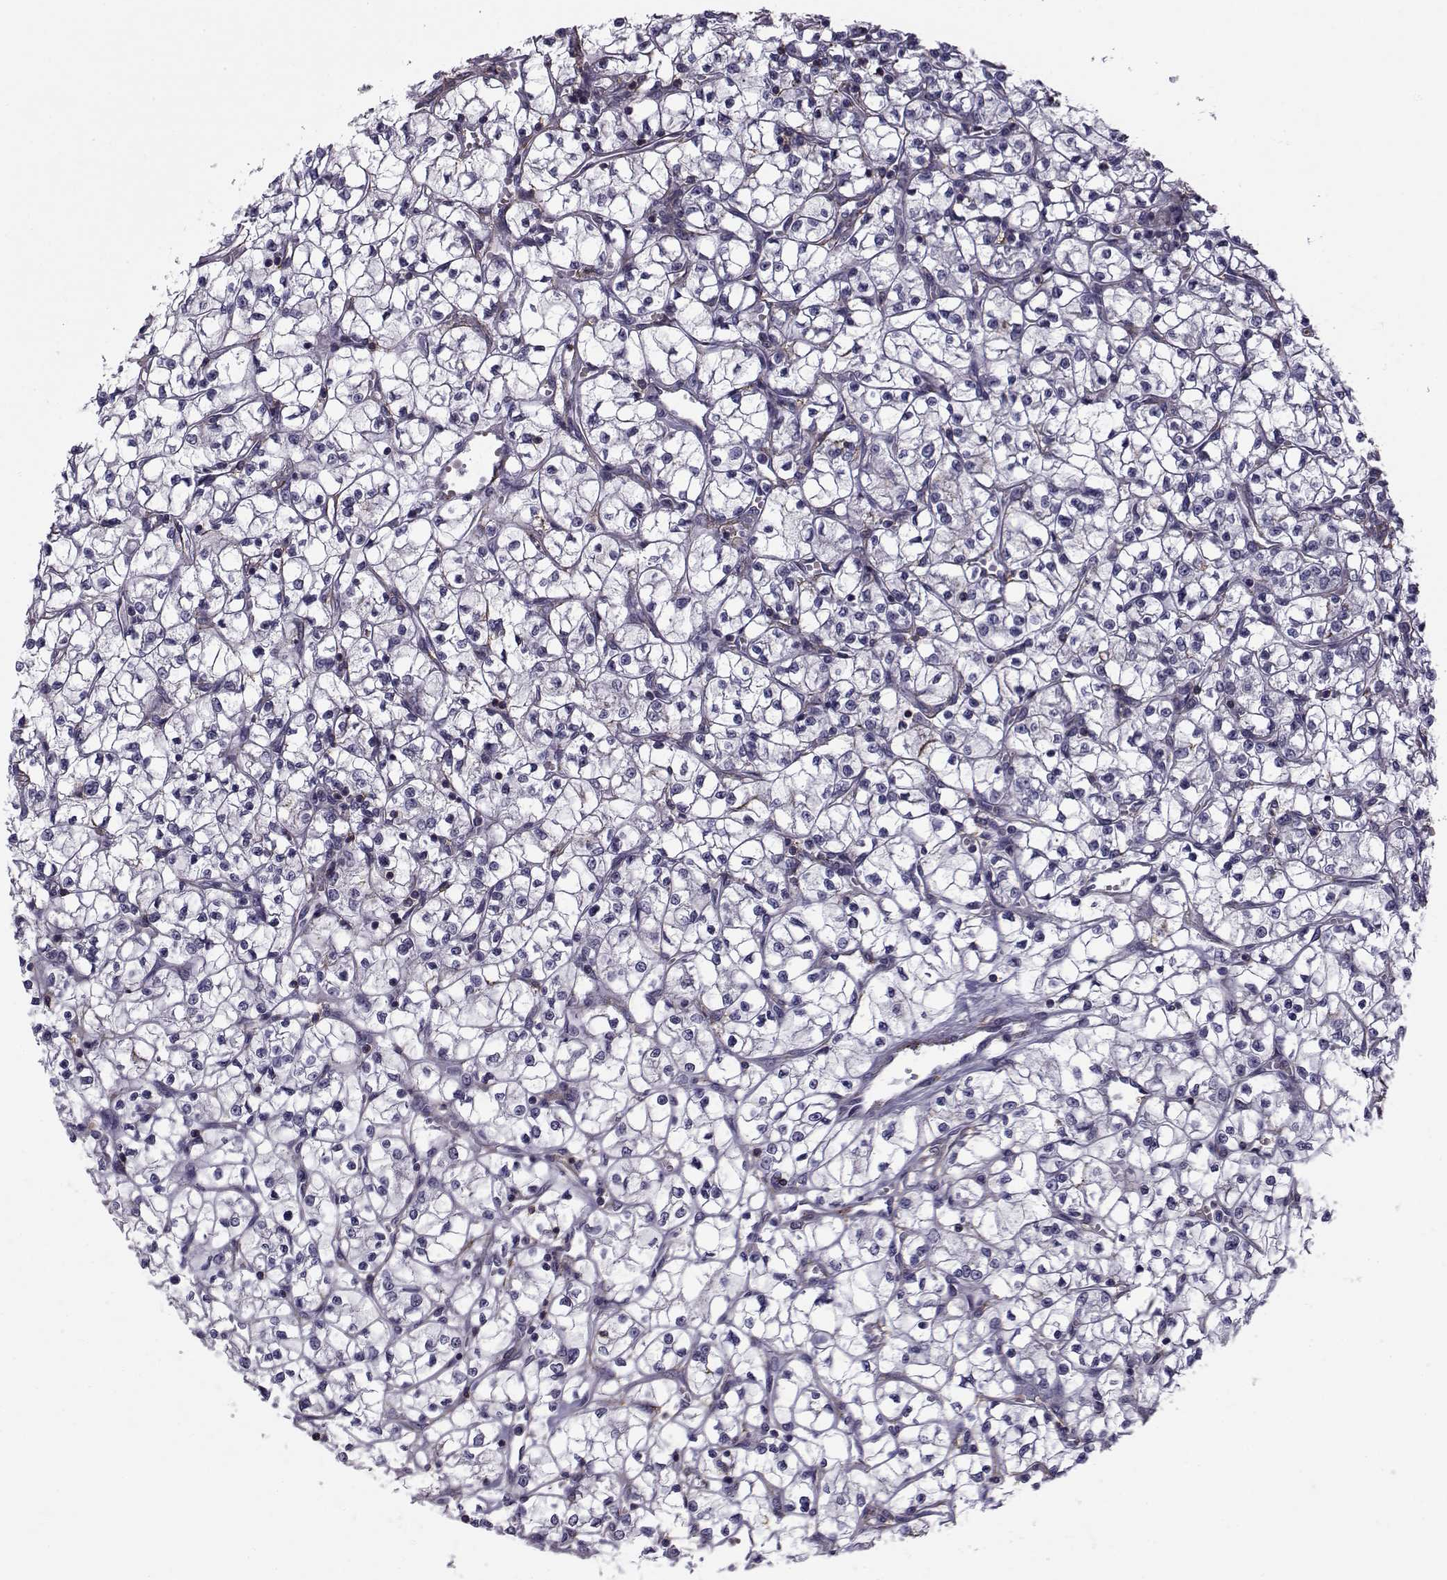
{"staining": {"intensity": "negative", "quantity": "none", "location": "none"}, "tissue": "renal cancer", "cell_type": "Tumor cells", "image_type": "cancer", "snomed": [{"axis": "morphology", "description": "Adenocarcinoma, NOS"}, {"axis": "topography", "description": "Kidney"}], "caption": "Immunohistochemistry image of neoplastic tissue: human adenocarcinoma (renal) stained with DAB (3,3'-diaminobenzidine) shows no significant protein staining in tumor cells. (Immunohistochemistry (ihc), brightfield microscopy, high magnification).", "gene": "LRRC27", "patient": {"sex": "female", "age": 64}}